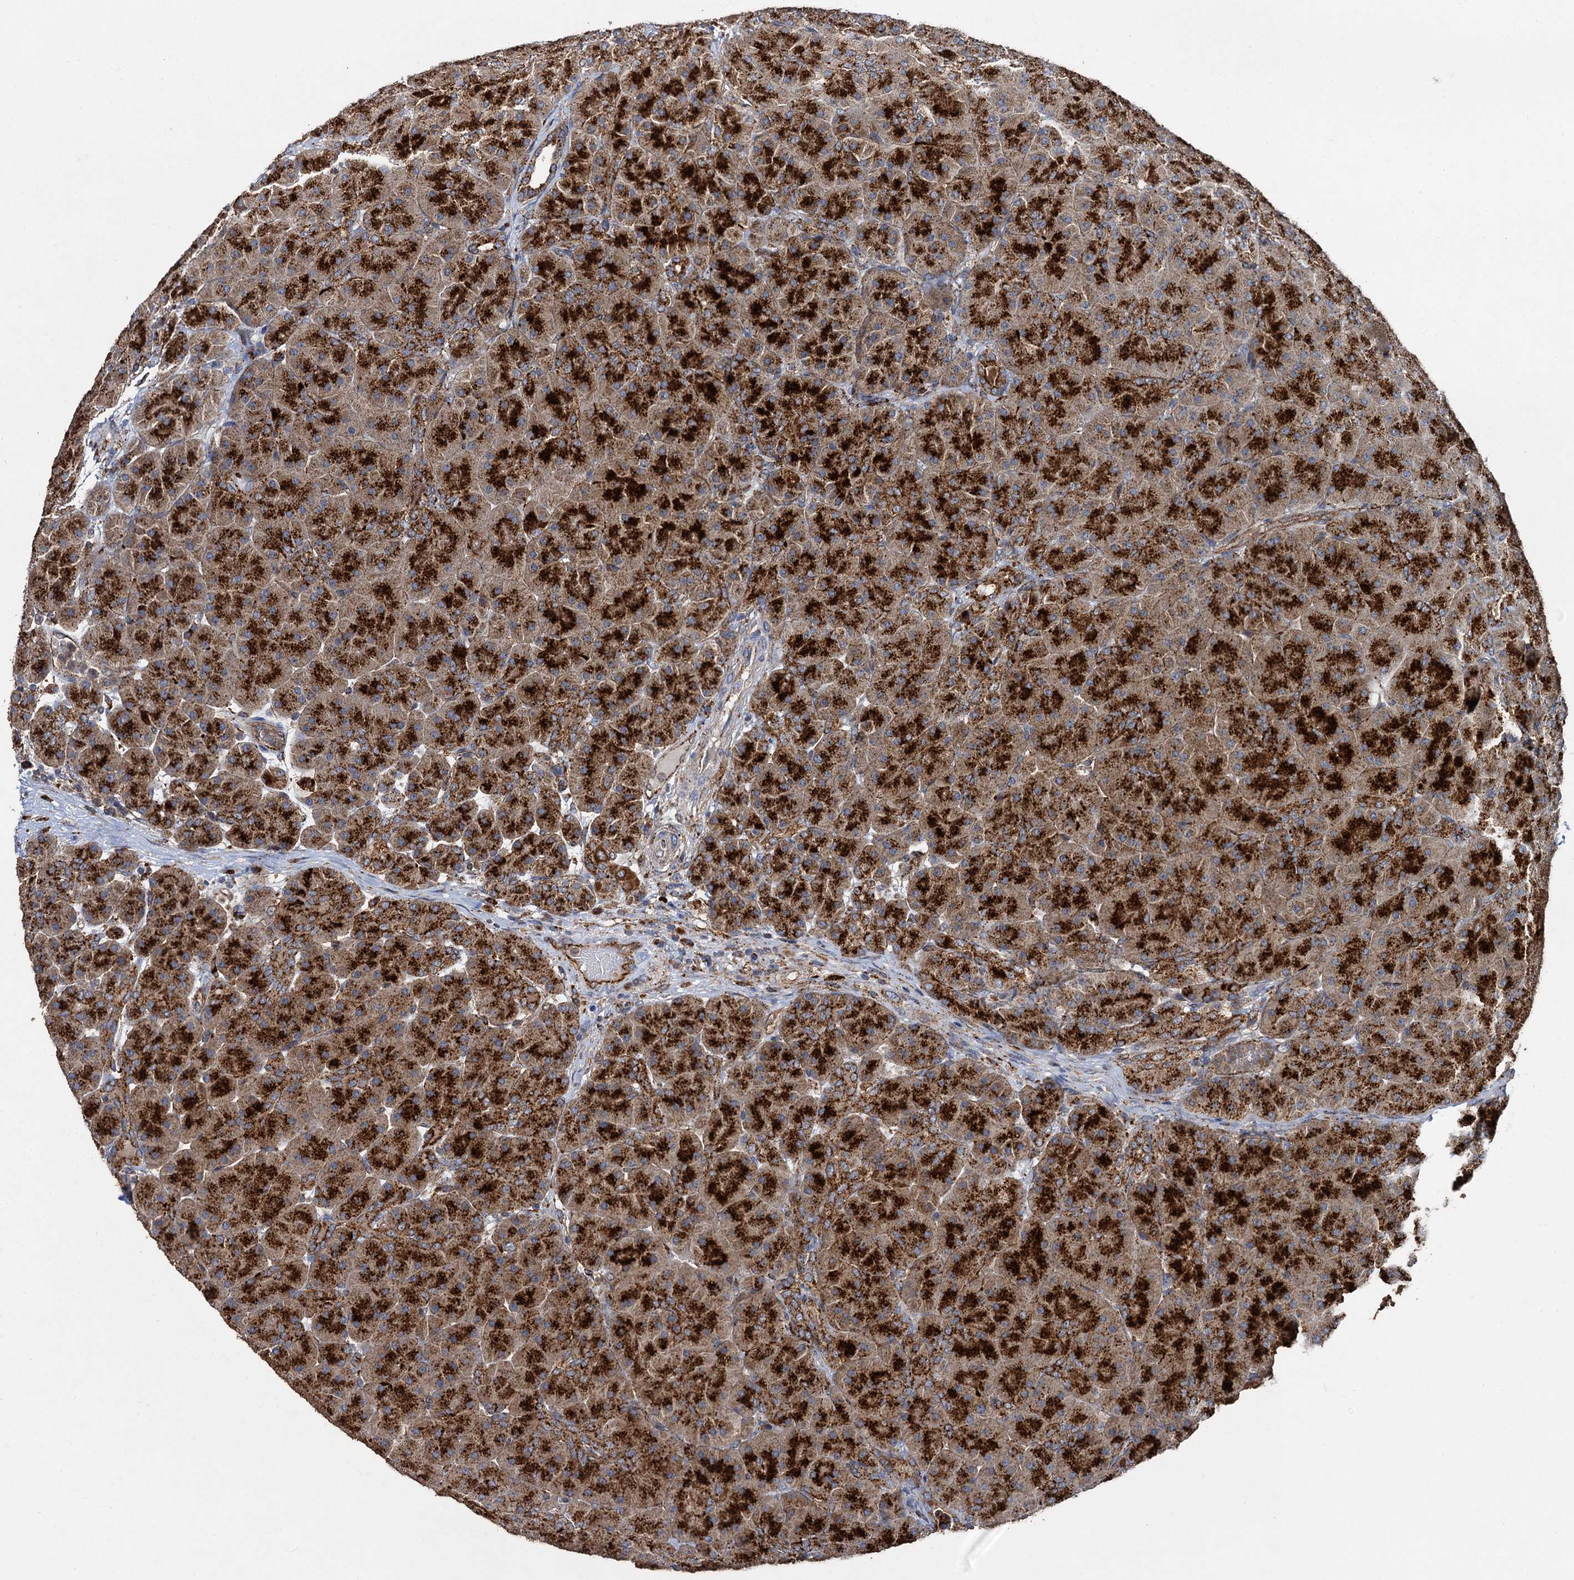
{"staining": {"intensity": "strong", "quantity": ">75%", "location": "cytoplasmic/membranous"}, "tissue": "pancreas", "cell_type": "Exocrine glandular cells", "image_type": "normal", "snomed": [{"axis": "morphology", "description": "Normal tissue, NOS"}, {"axis": "topography", "description": "Pancreas"}], "caption": "IHC (DAB) staining of normal human pancreas shows strong cytoplasmic/membranous protein staining in about >75% of exocrine glandular cells. Using DAB (brown) and hematoxylin (blue) stains, captured at high magnification using brightfield microscopy.", "gene": "GBA1", "patient": {"sex": "male", "age": 66}}